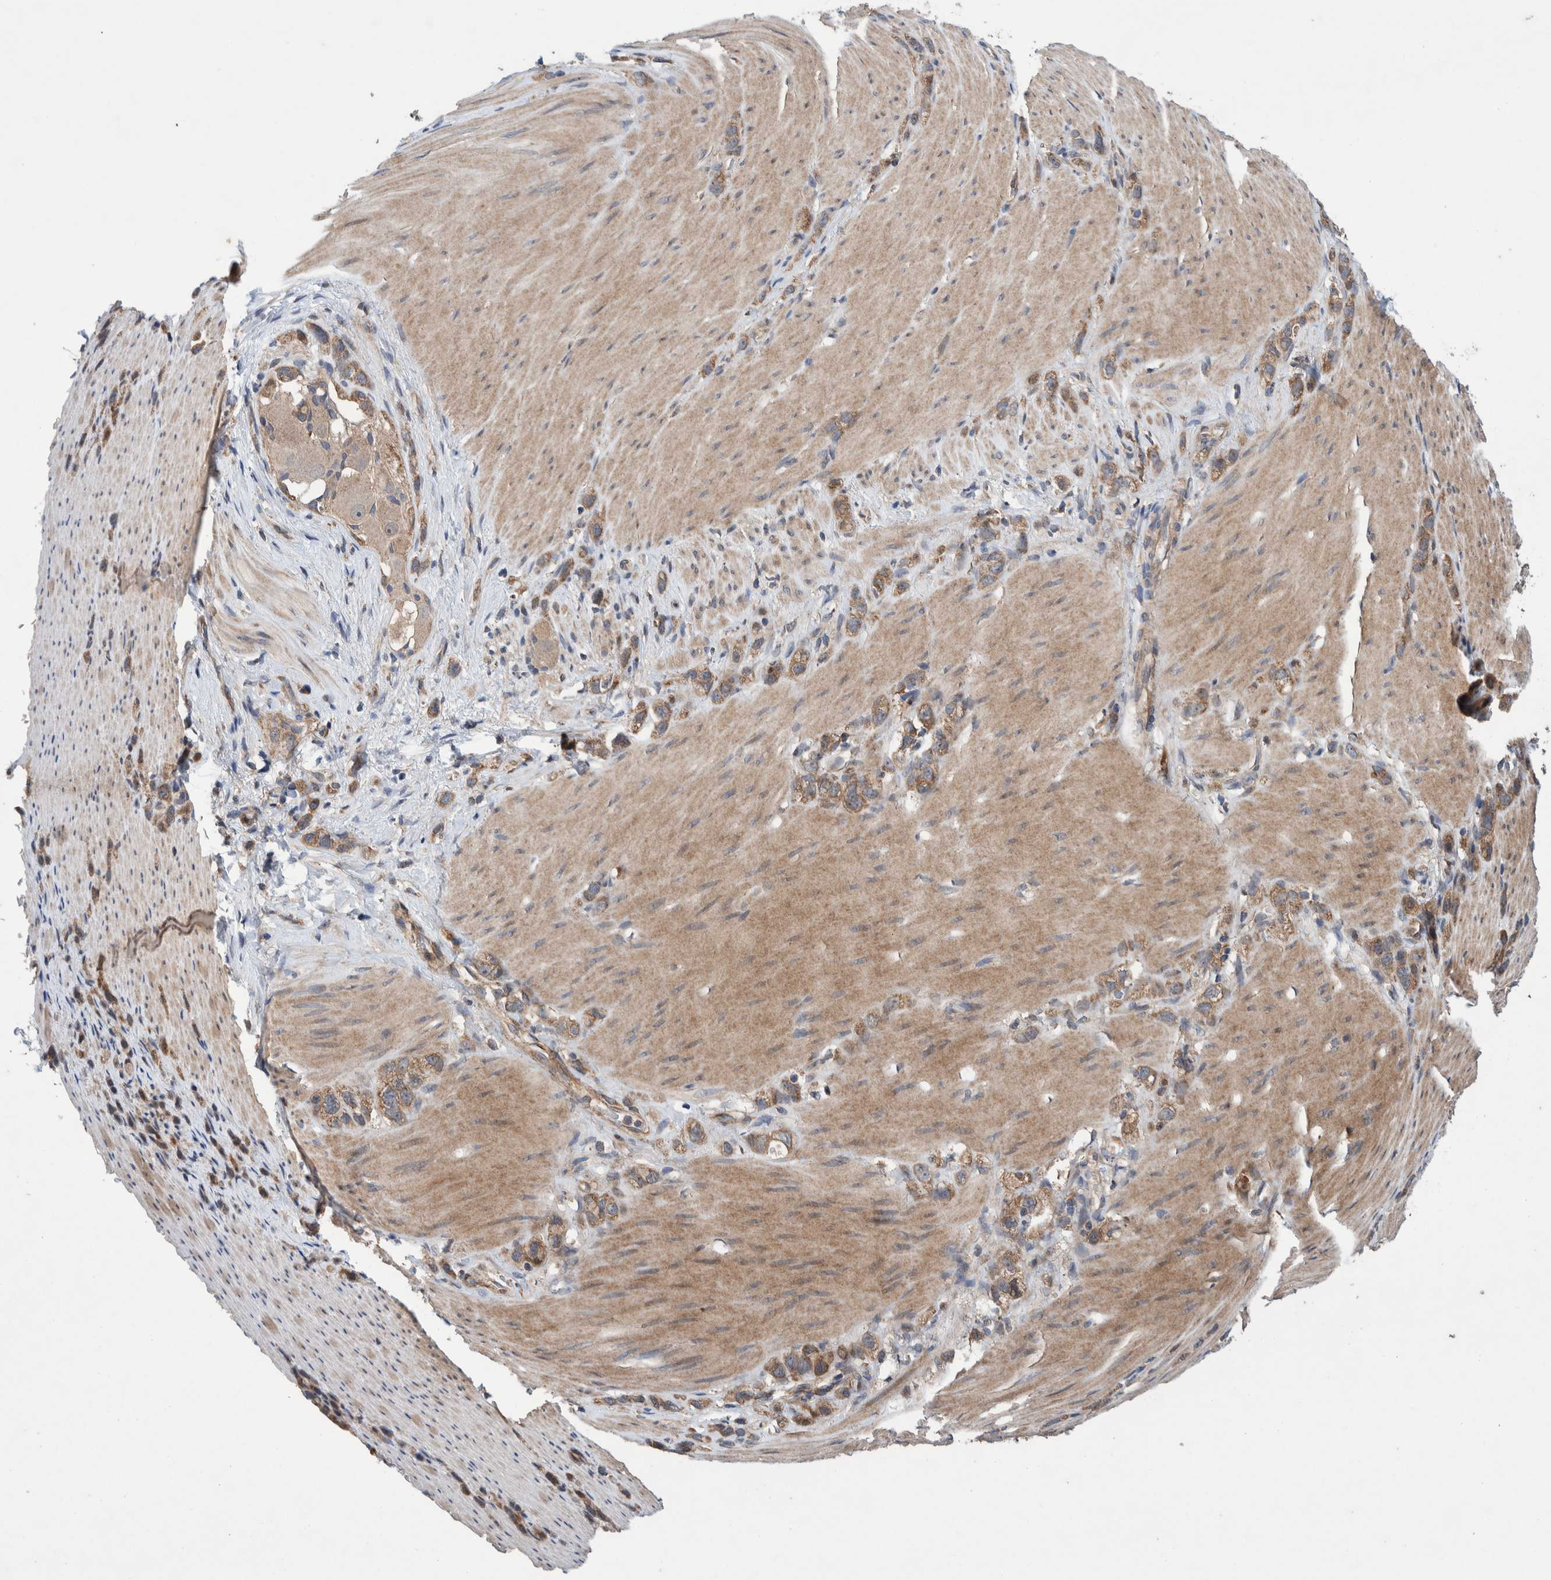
{"staining": {"intensity": "moderate", "quantity": ">75%", "location": "cytoplasmic/membranous"}, "tissue": "stomach cancer", "cell_type": "Tumor cells", "image_type": "cancer", "snomed": [{"axis": "morphology", "description": "Normal tissue, NOS"}, {"axis": "morphology", "description": "Adenocarcinoma, NOS"}, {"axis": "morphology", "description": "Adenocarcinoma, High grade"}, {"axis": "topography", "description": "Stomach, upper"}, {"axis": "topography", "description": "Stomach"}], "caption": "DAB immunohistochemical staining of adenocarcinoma (stomach) displays moderate cytoplasmic/membranous protein positivity in approximately >75% of tumor cells. The staining is performed using DAB brown chromogen to label protein expression. The nuclei are counter-stained blue using hematoxylin.", "gene": "PIK3R6", "patient": {"sex": "female", "age": 65}}